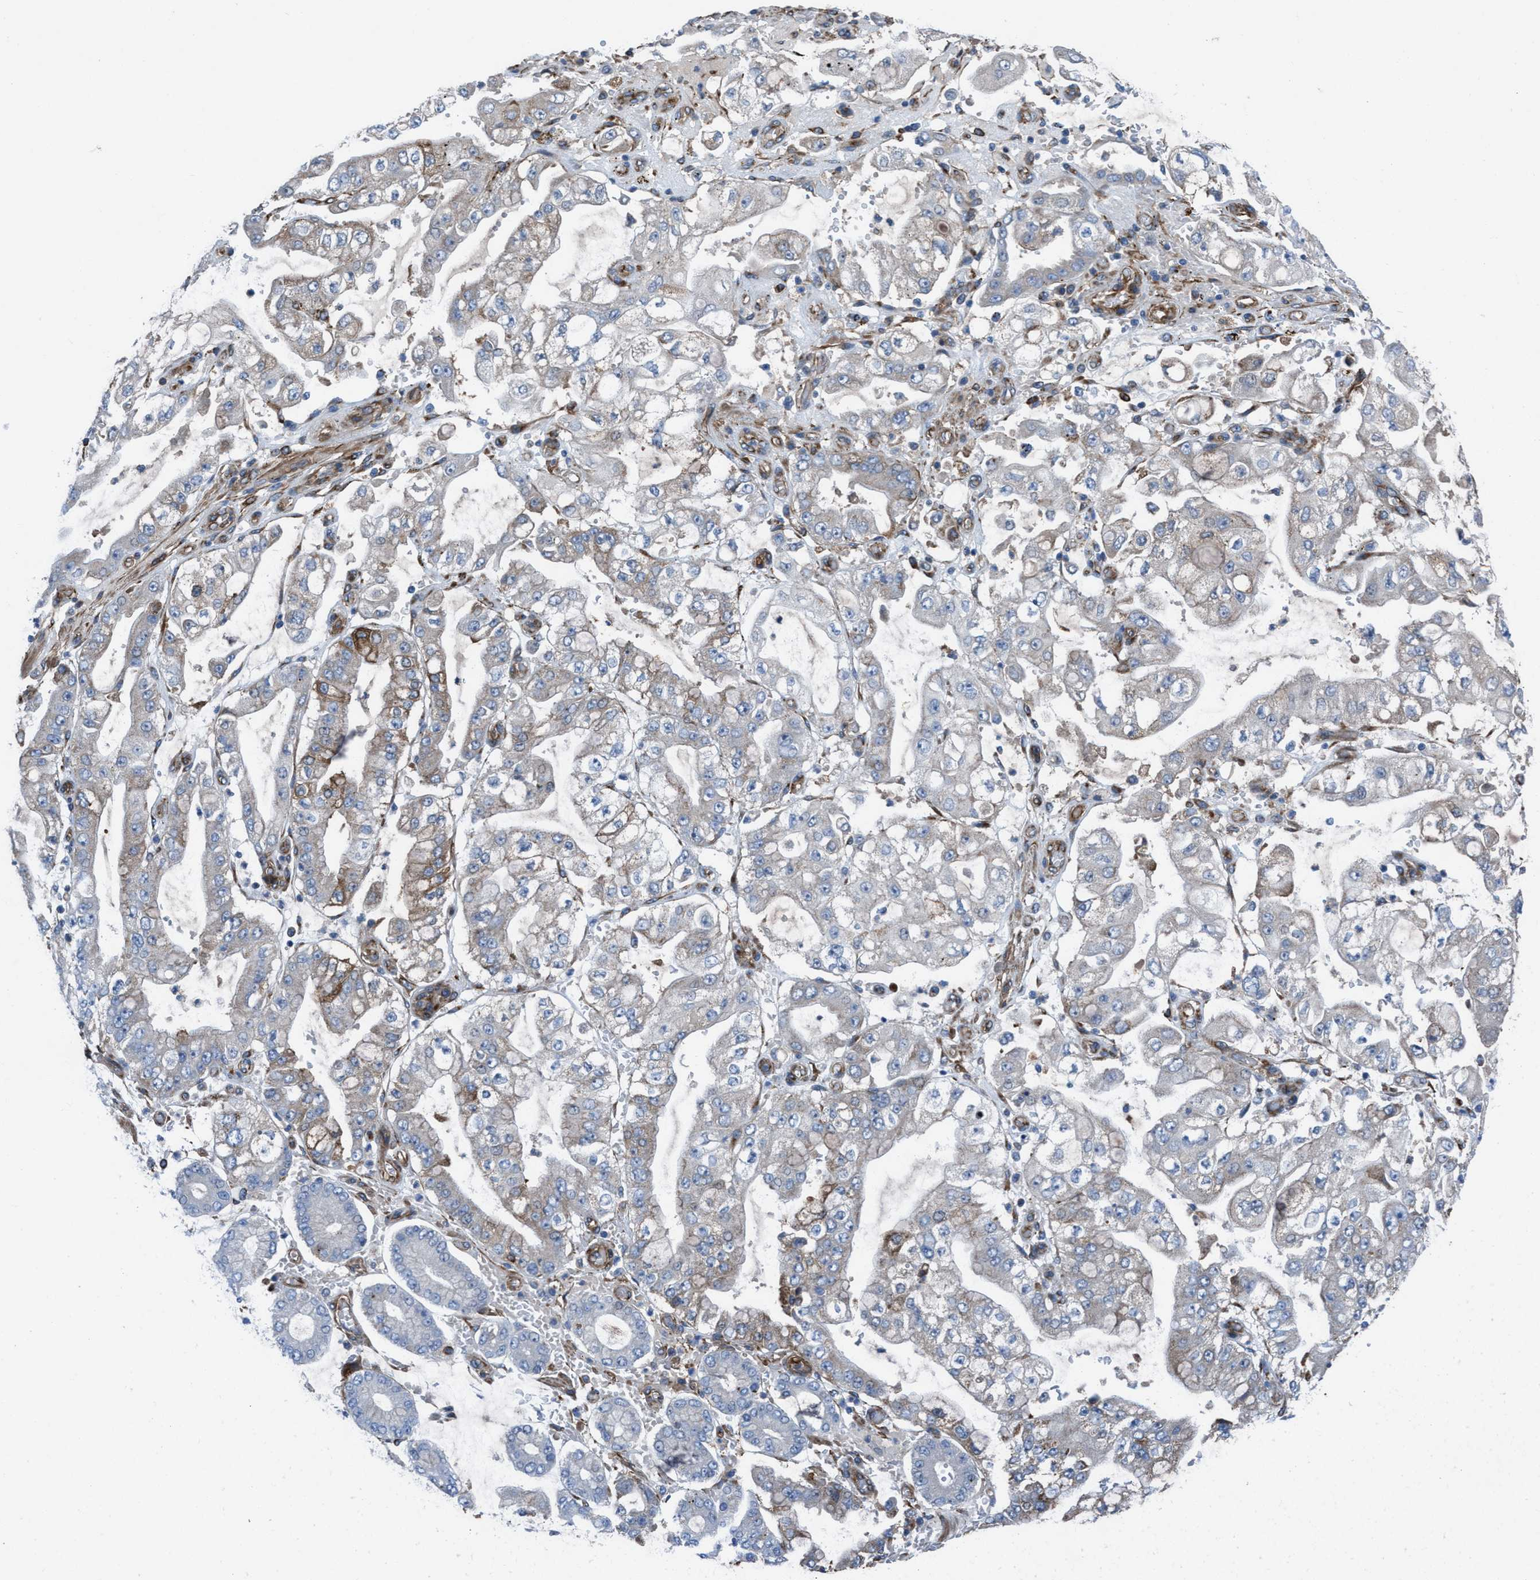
{"staining": {"intensity": "weak", "quantity": "<25%", "location": "cytoplasmic/membranous"}, "tissue": "stomach cancer", "cell_type": "Tumor cells", "image_type": "cancer", "snomed": [{"axis": "morphology", "description": "Adenocarcinoma, NOS"}, {"axis": "topography", "description": "Stomach"}], "caption": "Tumor cells show no significant protein expression in stomach cancer (adenocarcinoma).", "gene": "SLC6A9", "patient": {"sex": "male", "age": 76}}